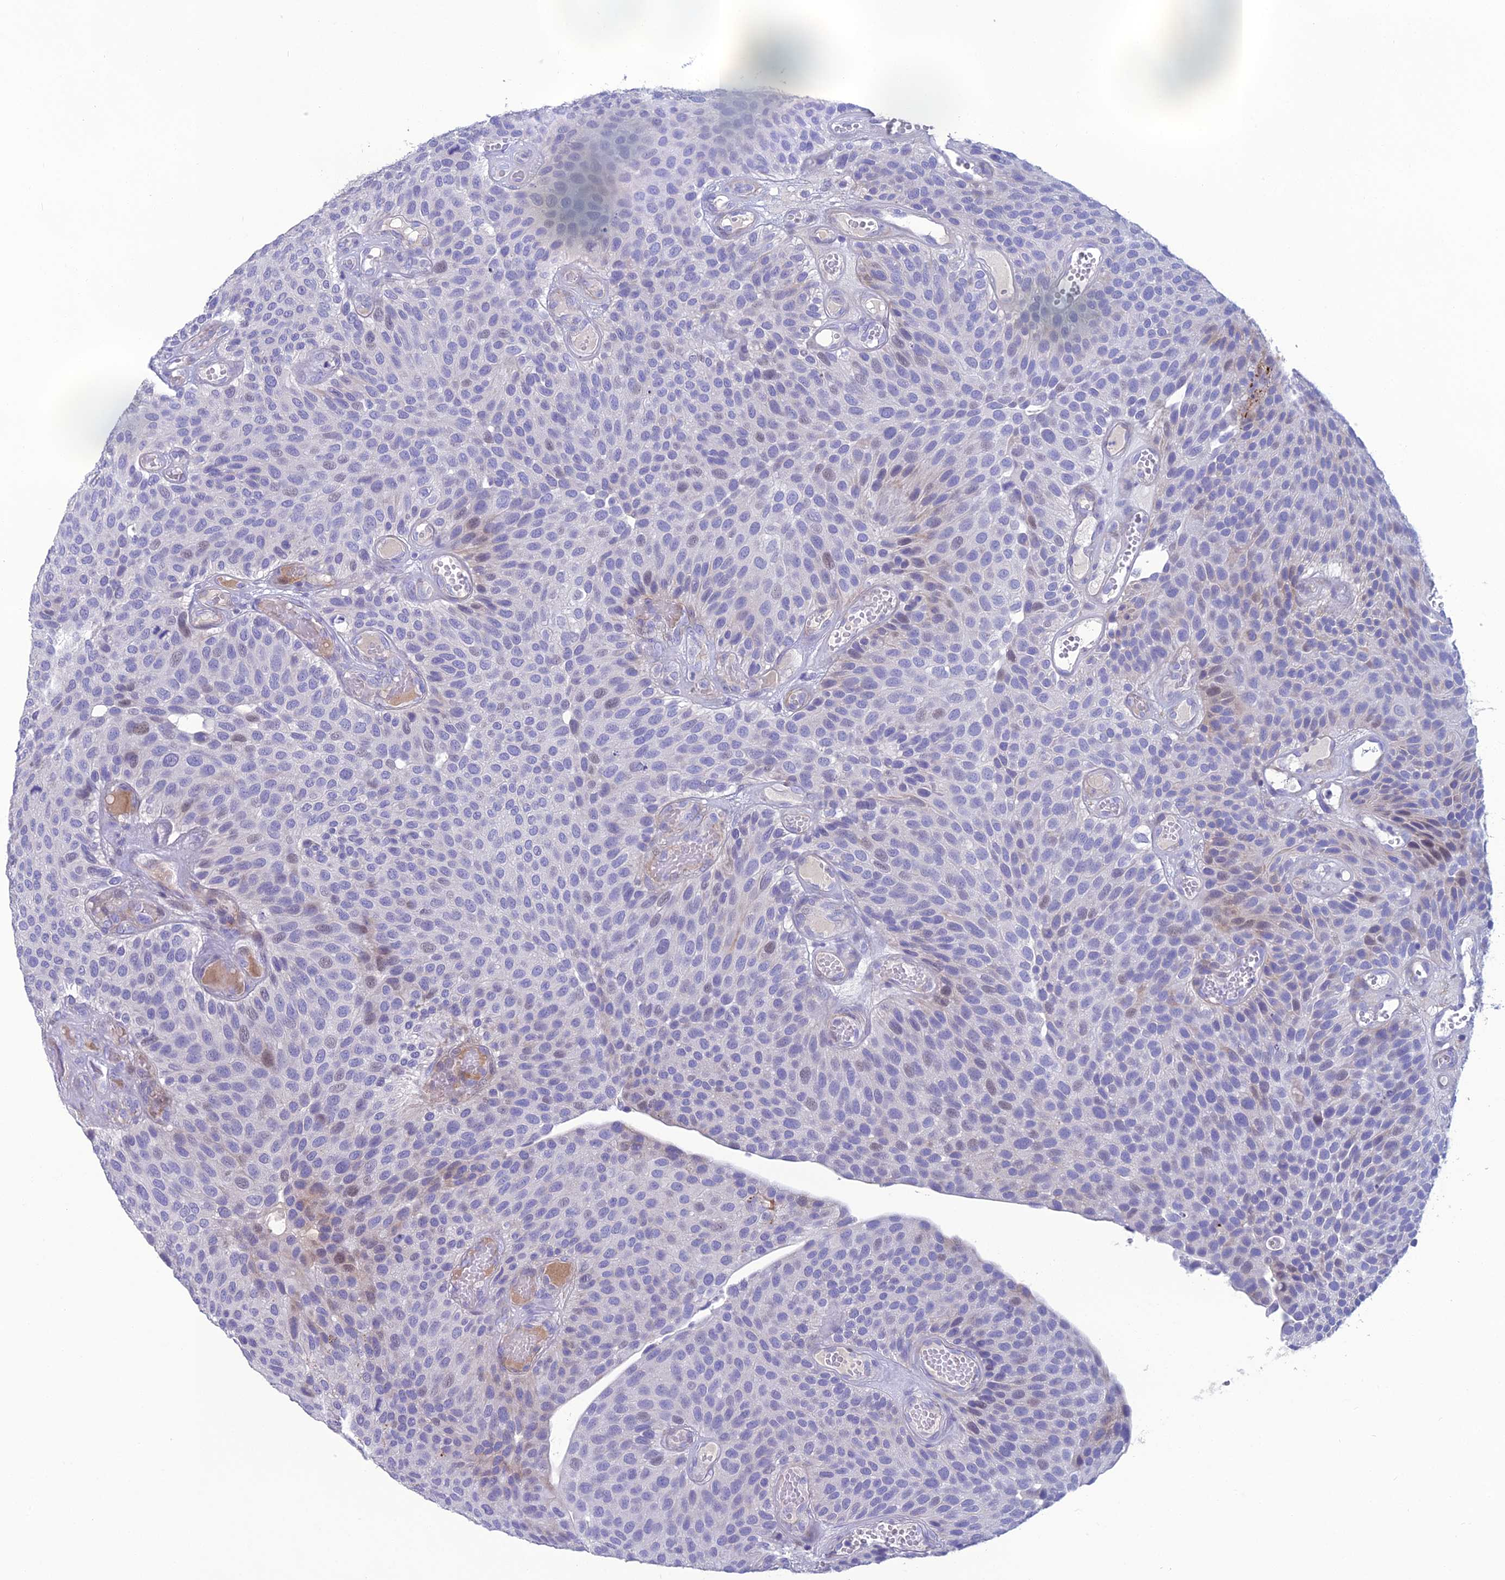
{"staining": {"intensity": "weak", "quantity": "<25%", "location": "nuclear"}, "tissue": "urothelial cancer", "cell_type": "Tumor cells", "image_type": "cancer", "snomed": [{"axis": "morphology", "description": "Urothelial carcinoma, Low grade"}, {"axis": "topography", "description": "Urinary bladder"}], "caption": "Immunohistochemical staining of human urothelial cancer shows no significant staining in tumor cells.", "gene": "OR56B1", "patient": {"sex": "male", "age": 89}}